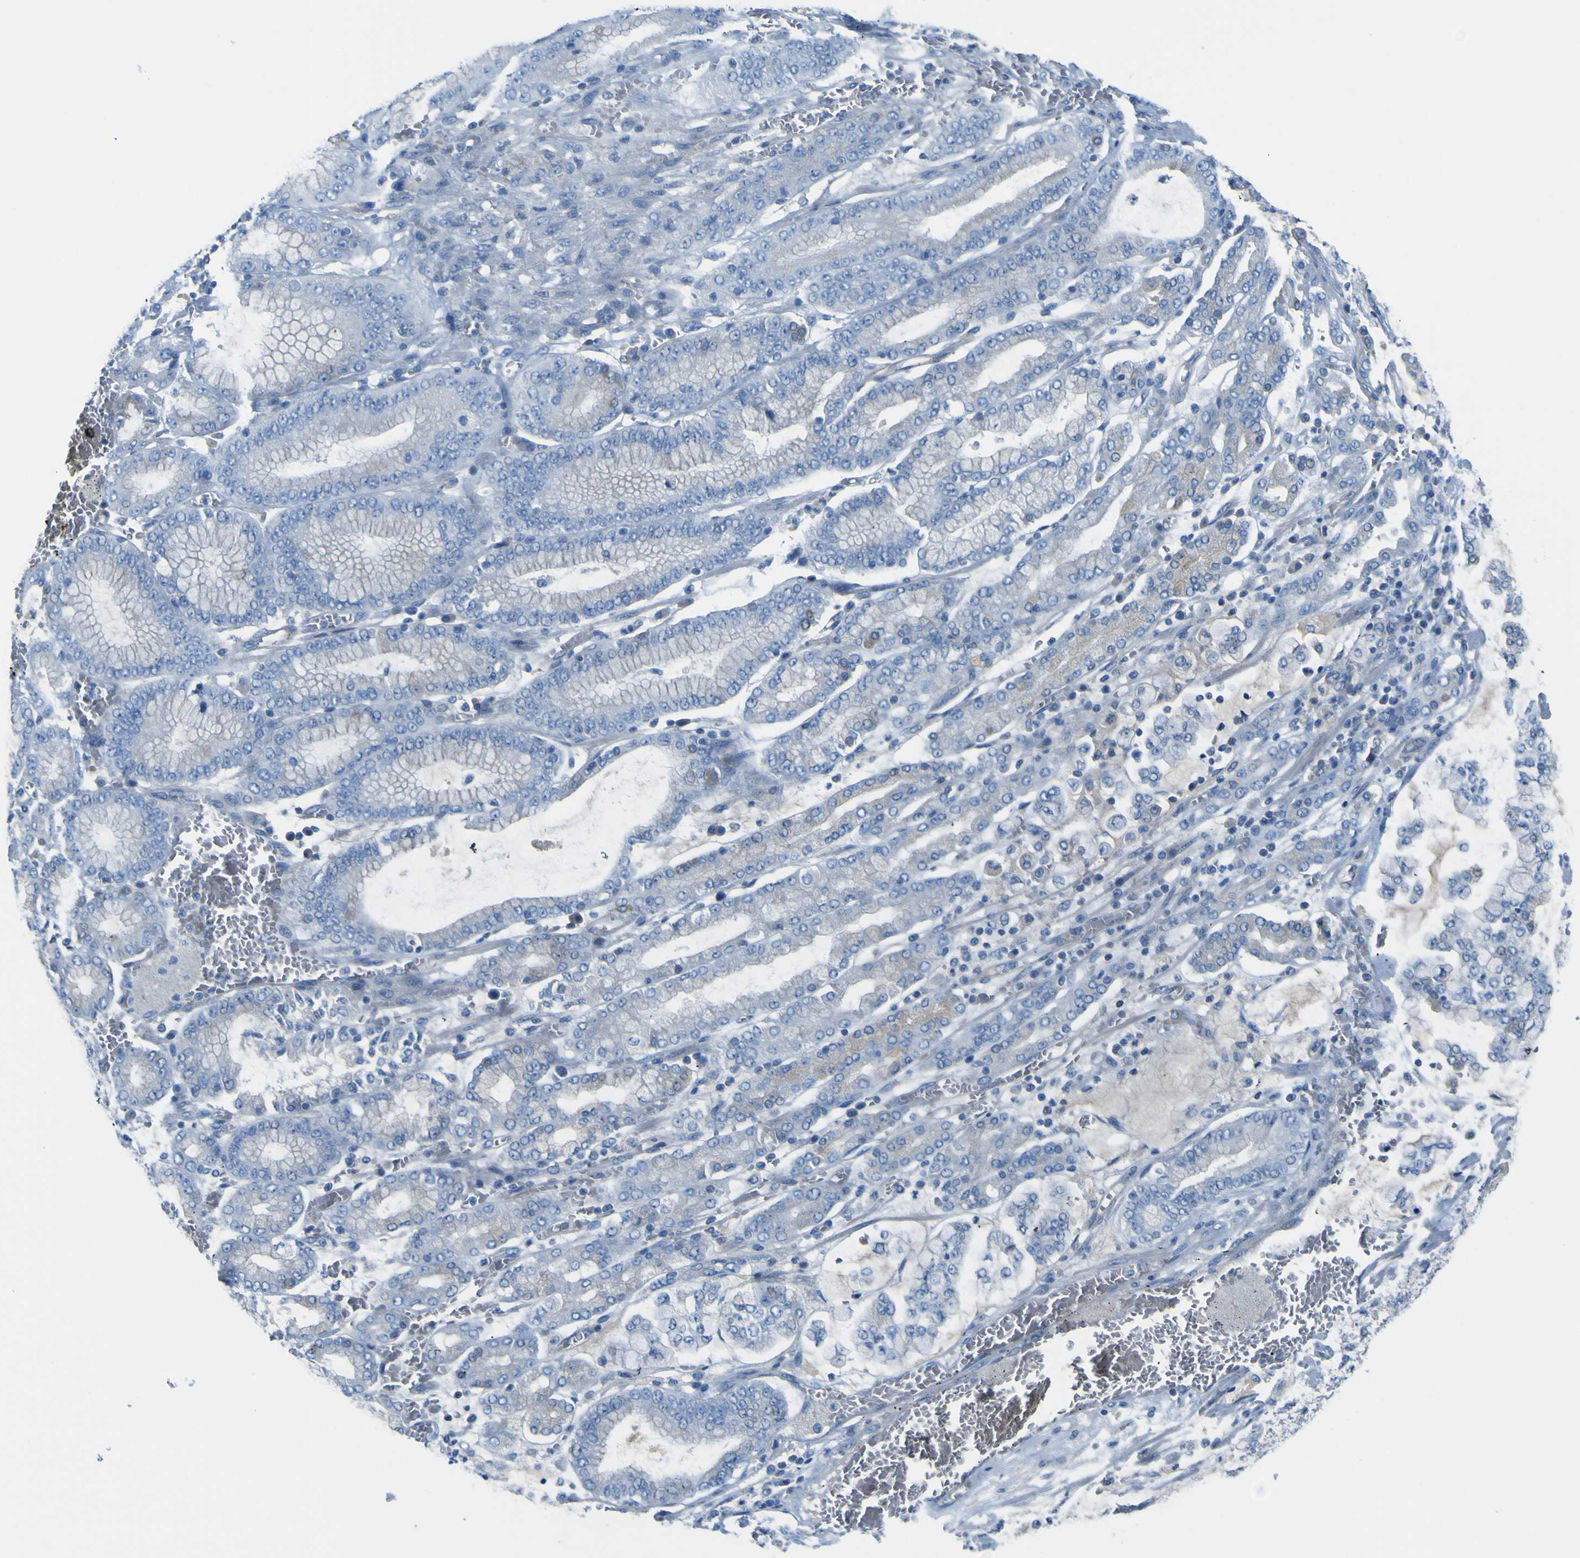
{"staining": {"intensity": "negative", "quantity": "none", "location": "none"}, "tissue": "stomach cancer", "cell_type": "Tumor cells", "image_type": "cancer", "snomed": [{"axis": "morphology", "description": "Normal tissue, NOS"}, {"axis": "morphology", "description": "Adenocarcinoma, NOS"}, {"axis": "topography", "description": "Stomach, upper"}, {"axis": "topography", "description": "Stomach"}], "caption": "Tumor cells are negative for brown protein staining in stomach adenocarcinoma.", "gene": "ADGRA2", "patient": {"sex": "male", "age": 76}}